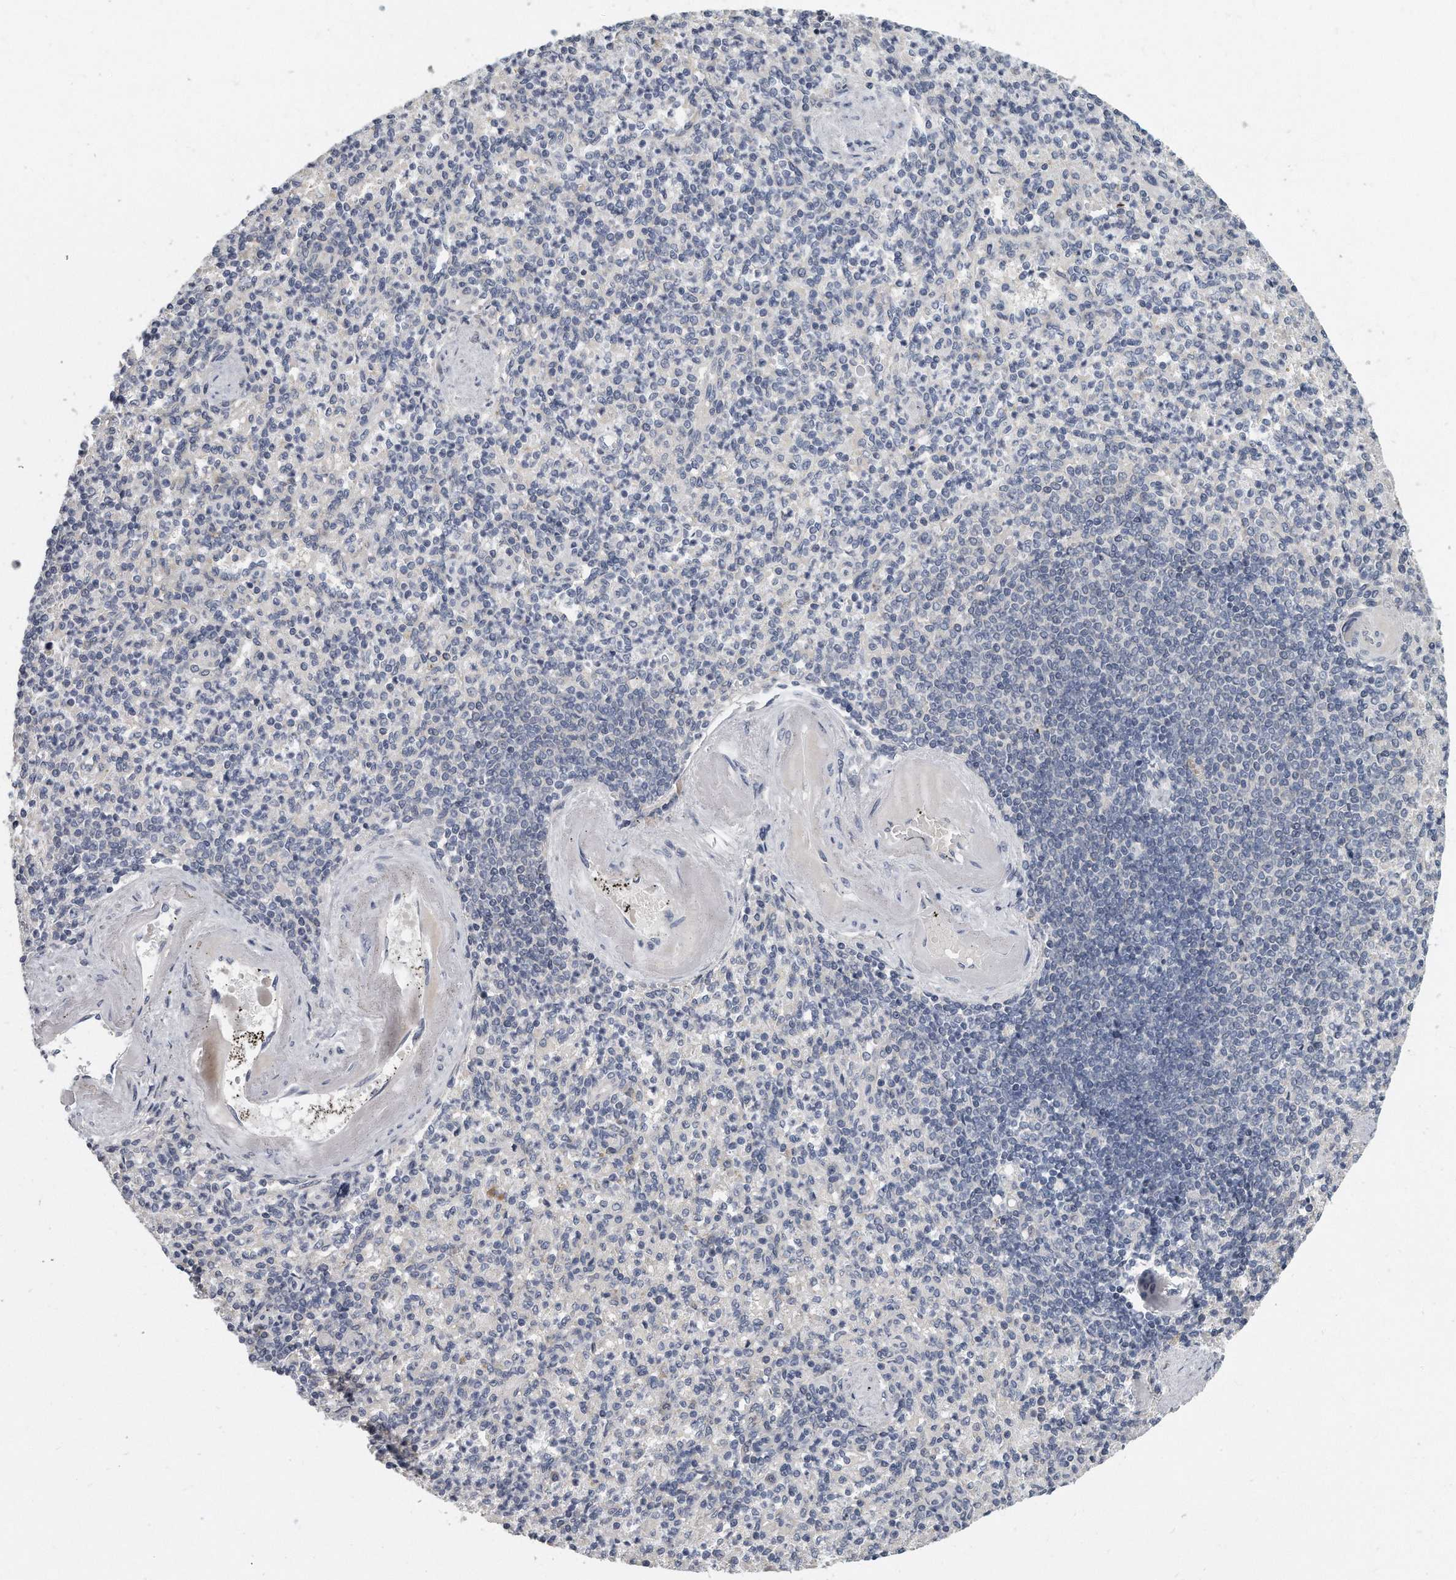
{"staining": {"intensity": "negative", "quantity": "none", "location": "none"}, "tissue": "spleen", "cell_type": "Cells in red pulp", "image_type": "normal", "snomed": [{"axis": "morphology", "description": "Normal tissue, NOS"}, {"axis": "topography", "description": "Spleen"}], "caption": "DAB immunohistochemical staining of normal human spleen shows no significant expression in cells in red pulp.", "gene": "PLEKHA6", "patient": {"sex": "female", "age": 74}}